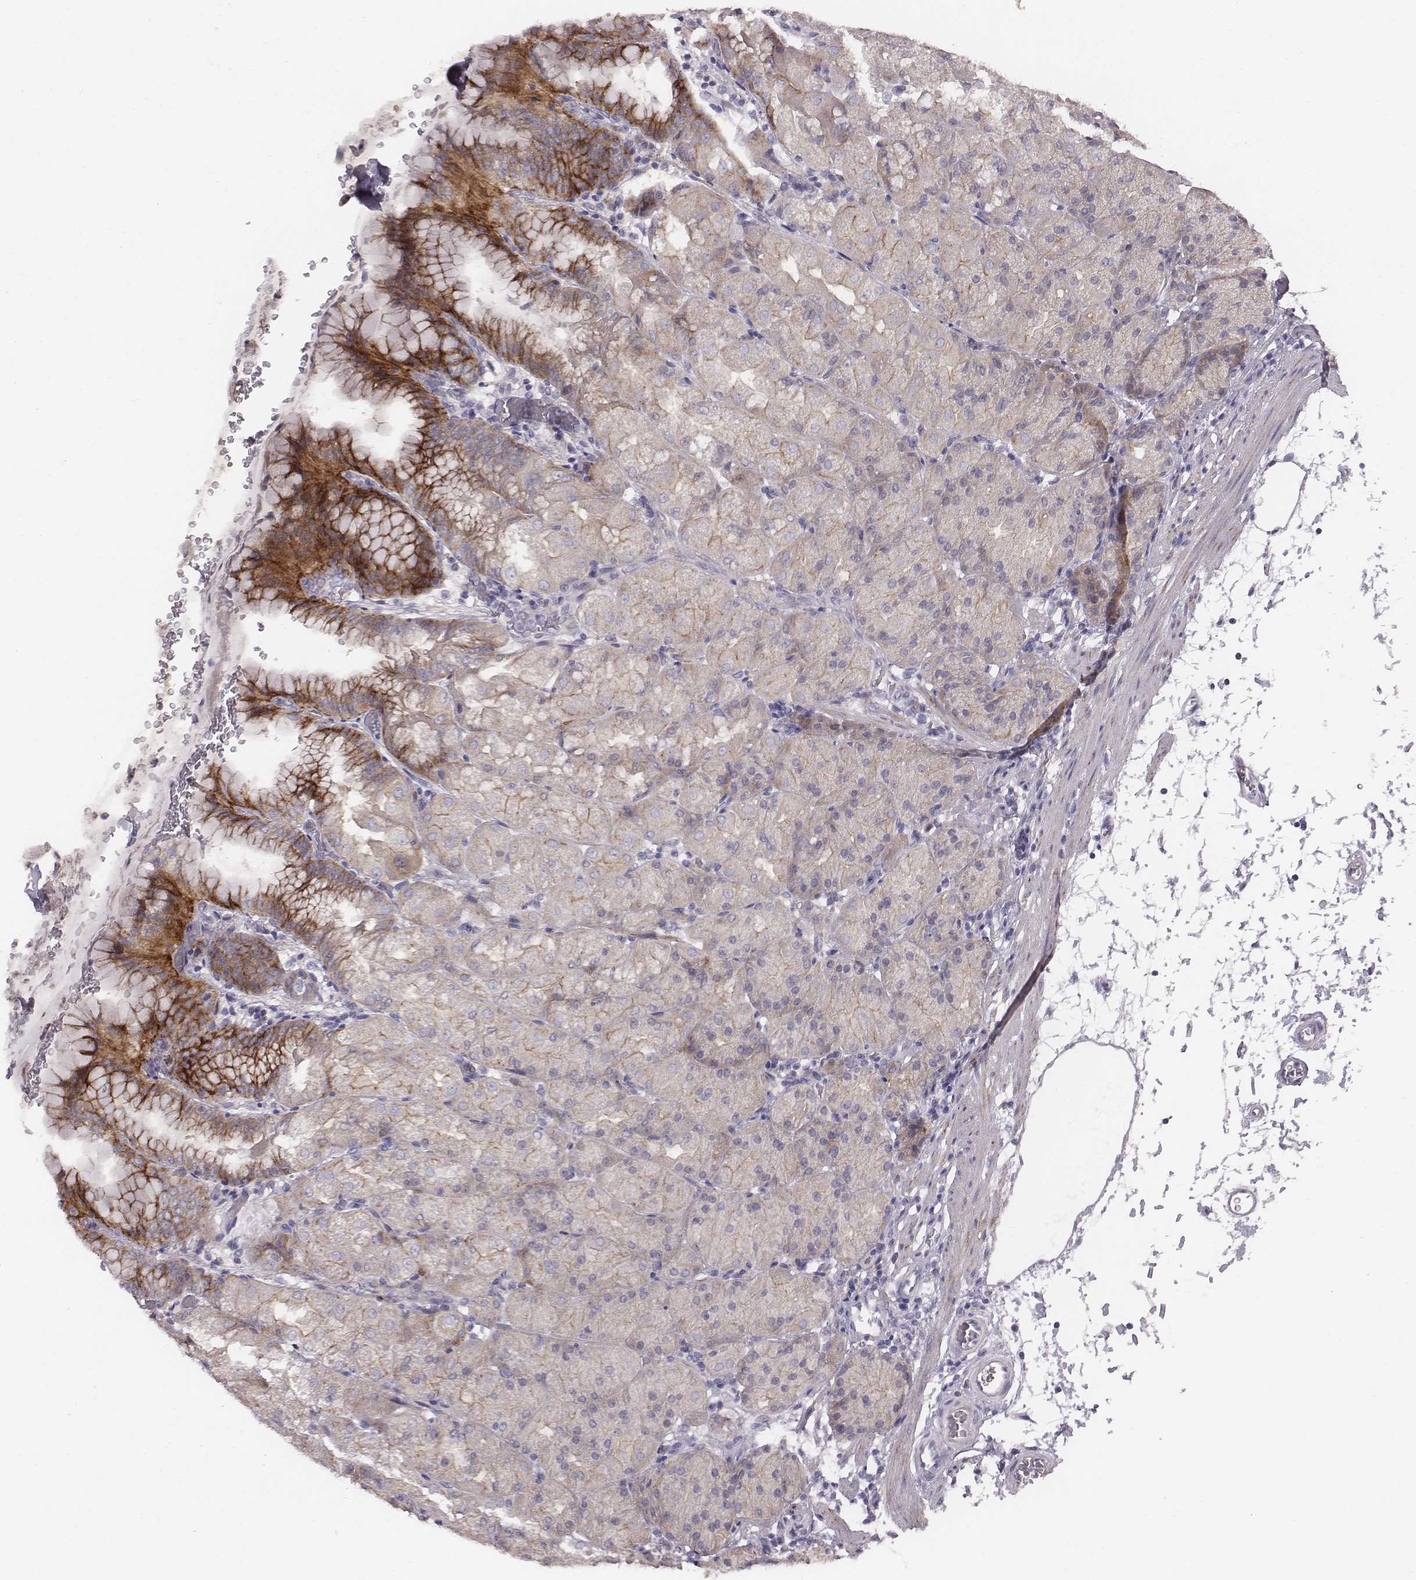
{"staining": {"intensity": "strong", "quantity": "<25%", "location": "cytoplasmic/membranous"}, "tissue": "stomach", "cell_type": "Glandular cells", "image_type": "normal", "snomed": [{"axis": "morphology", "description": "Normal tissue, NOS"}, {"axis": "topography", "description": "Stomach, upper"}, {"axis": "topography", "description": "Stomach"}, {"axis": "topography", "description": "Stomach, lower"}], "caption": "Stomach stained with immunohistochemistry demonstrates strong cytoplasmic/membranous expression in about <25% of glandular cells.", "gene": "PRKCZ", "patient": {"sex": "male", "age": 62}}